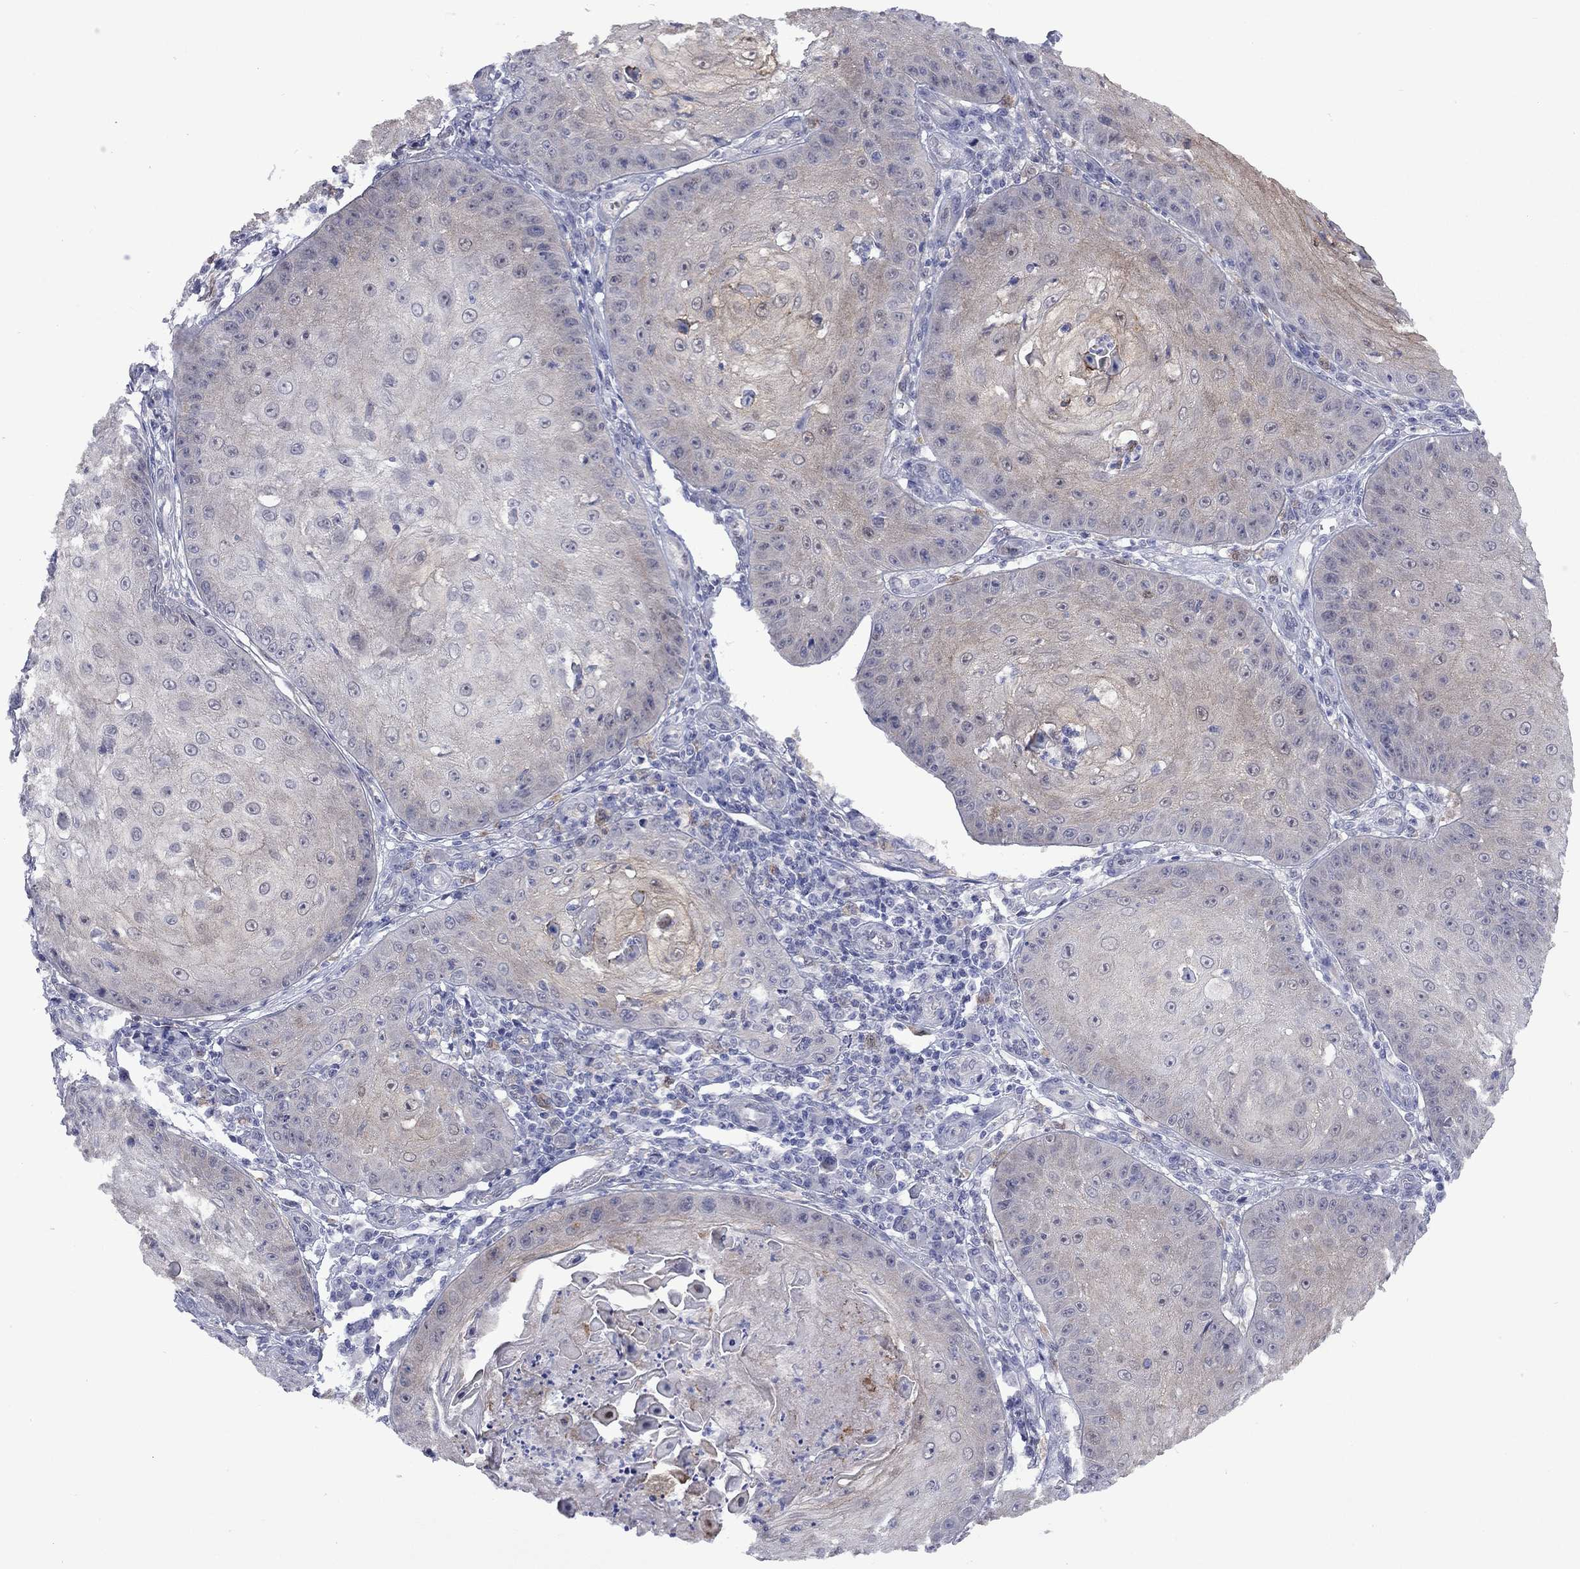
{"staining": {"intensity": "weak", "quantity": "25%-75%", "location": "cytoplasmic/membranous"}, "tissue": "skin cancer", "cell_type": "Tumor cells", "image_type": "cancer", "snomed": [{"axis": "morphology", "description": "Squamous cell carcinoma, NOS"}, {"axis": "topography", "description": "Skin"}], "caption": "Immunohistochemistry image of squamous cell carcinoma (skin) stained for a protein (brown), which exhibits low levels of weak cytoplasmic/membranous staining in about 25%-75% of tumor cells.", "gene": "CTNNBIP1", "patient": {"sex": "male", "age": 70}}